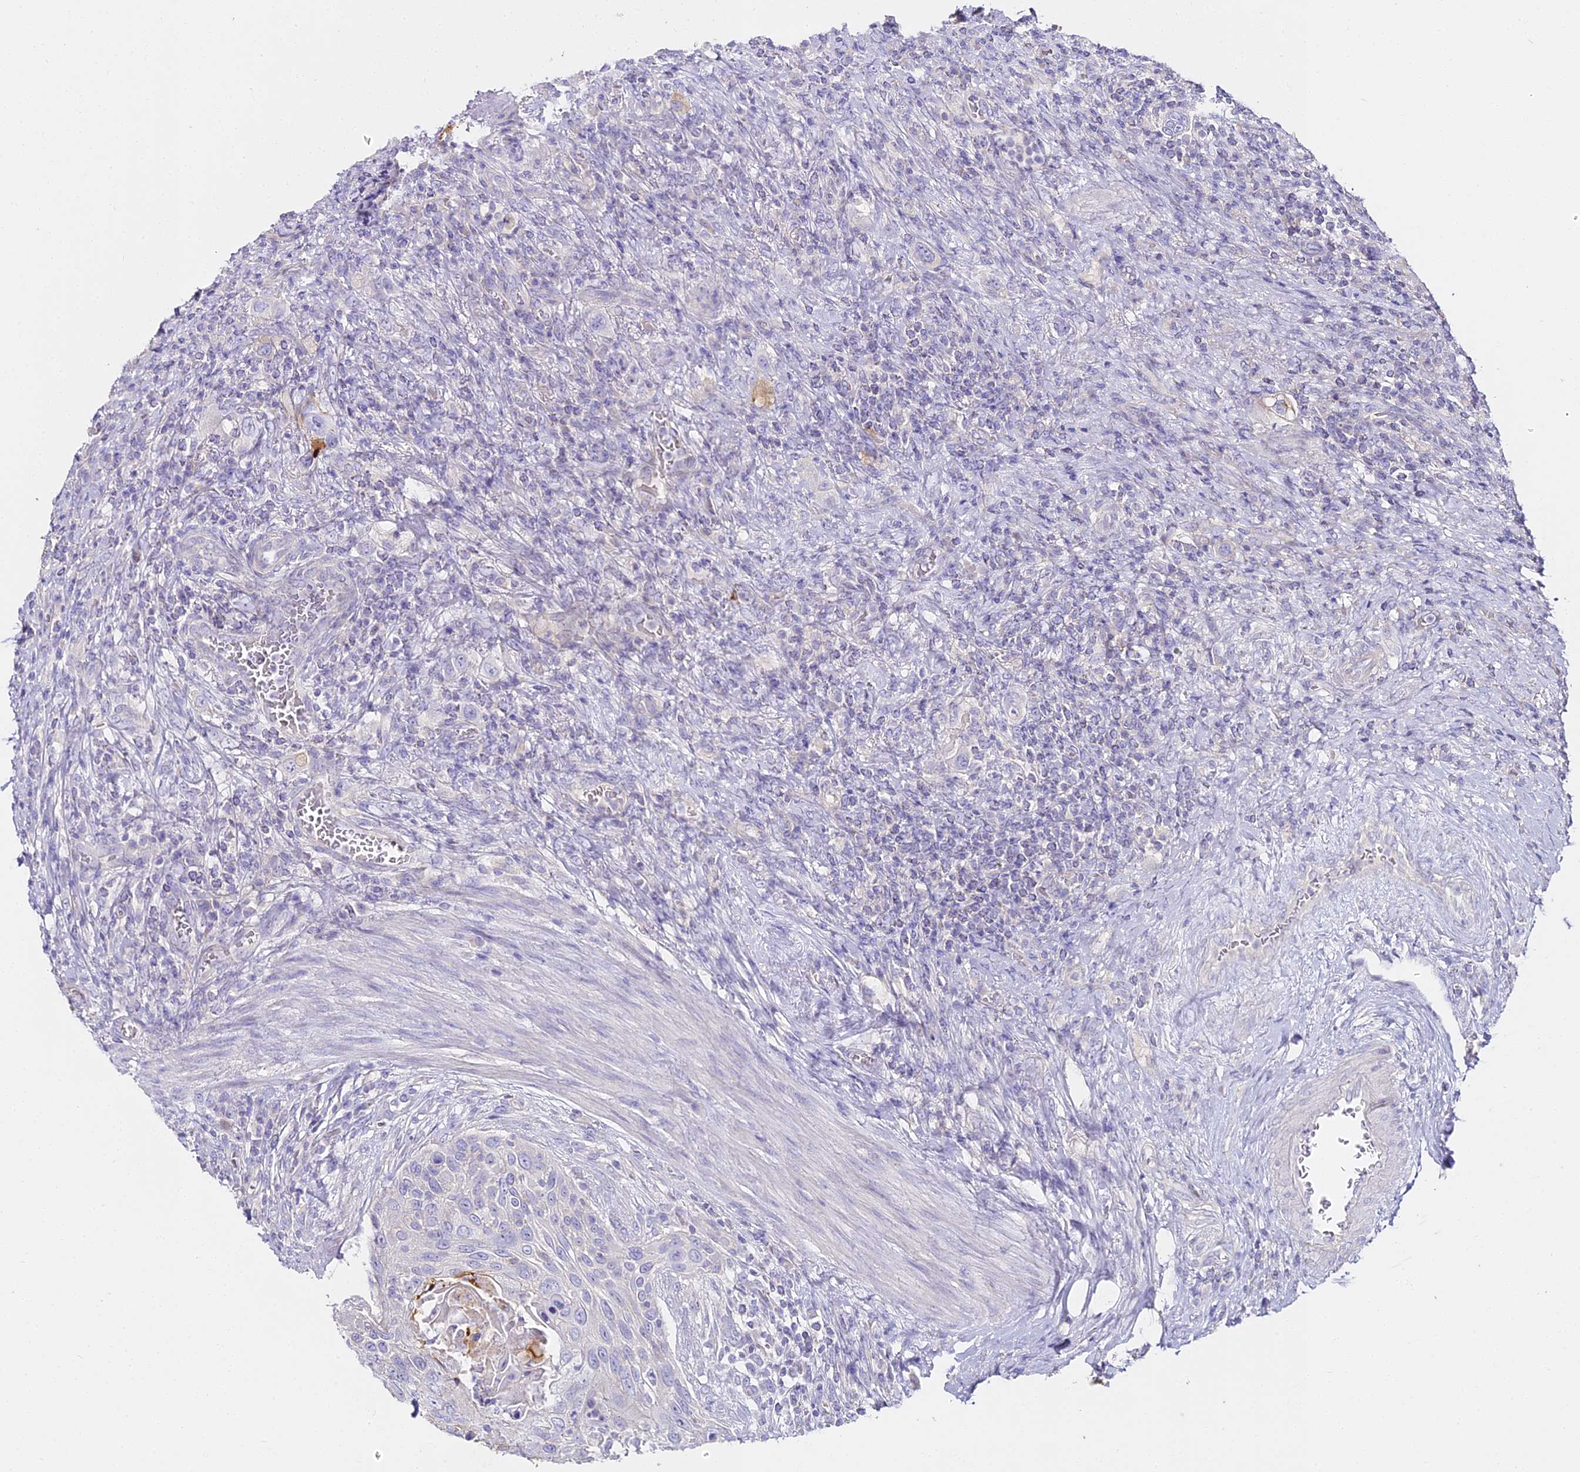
{"staining": {"intensity": "moderate", "quantity": "<25%", "location": "cytoplasmic/membranous"}, "tissue": "urothelial cancer", "cell_type": "Tumor cells", "image_type": "cancer", "snomed": [{"axis": "morphology", "description": "Urothelial carcinoma, High grade"}, {"axis": "topography", "description": "Urinary bladder"}], "caption": "Urothelial carcinoma (high-grade) stained with a protein marker exhibits moderate staining in tumor cells.", "gene": "ALPG", "patient": {"sex": "male", "age": 50}}